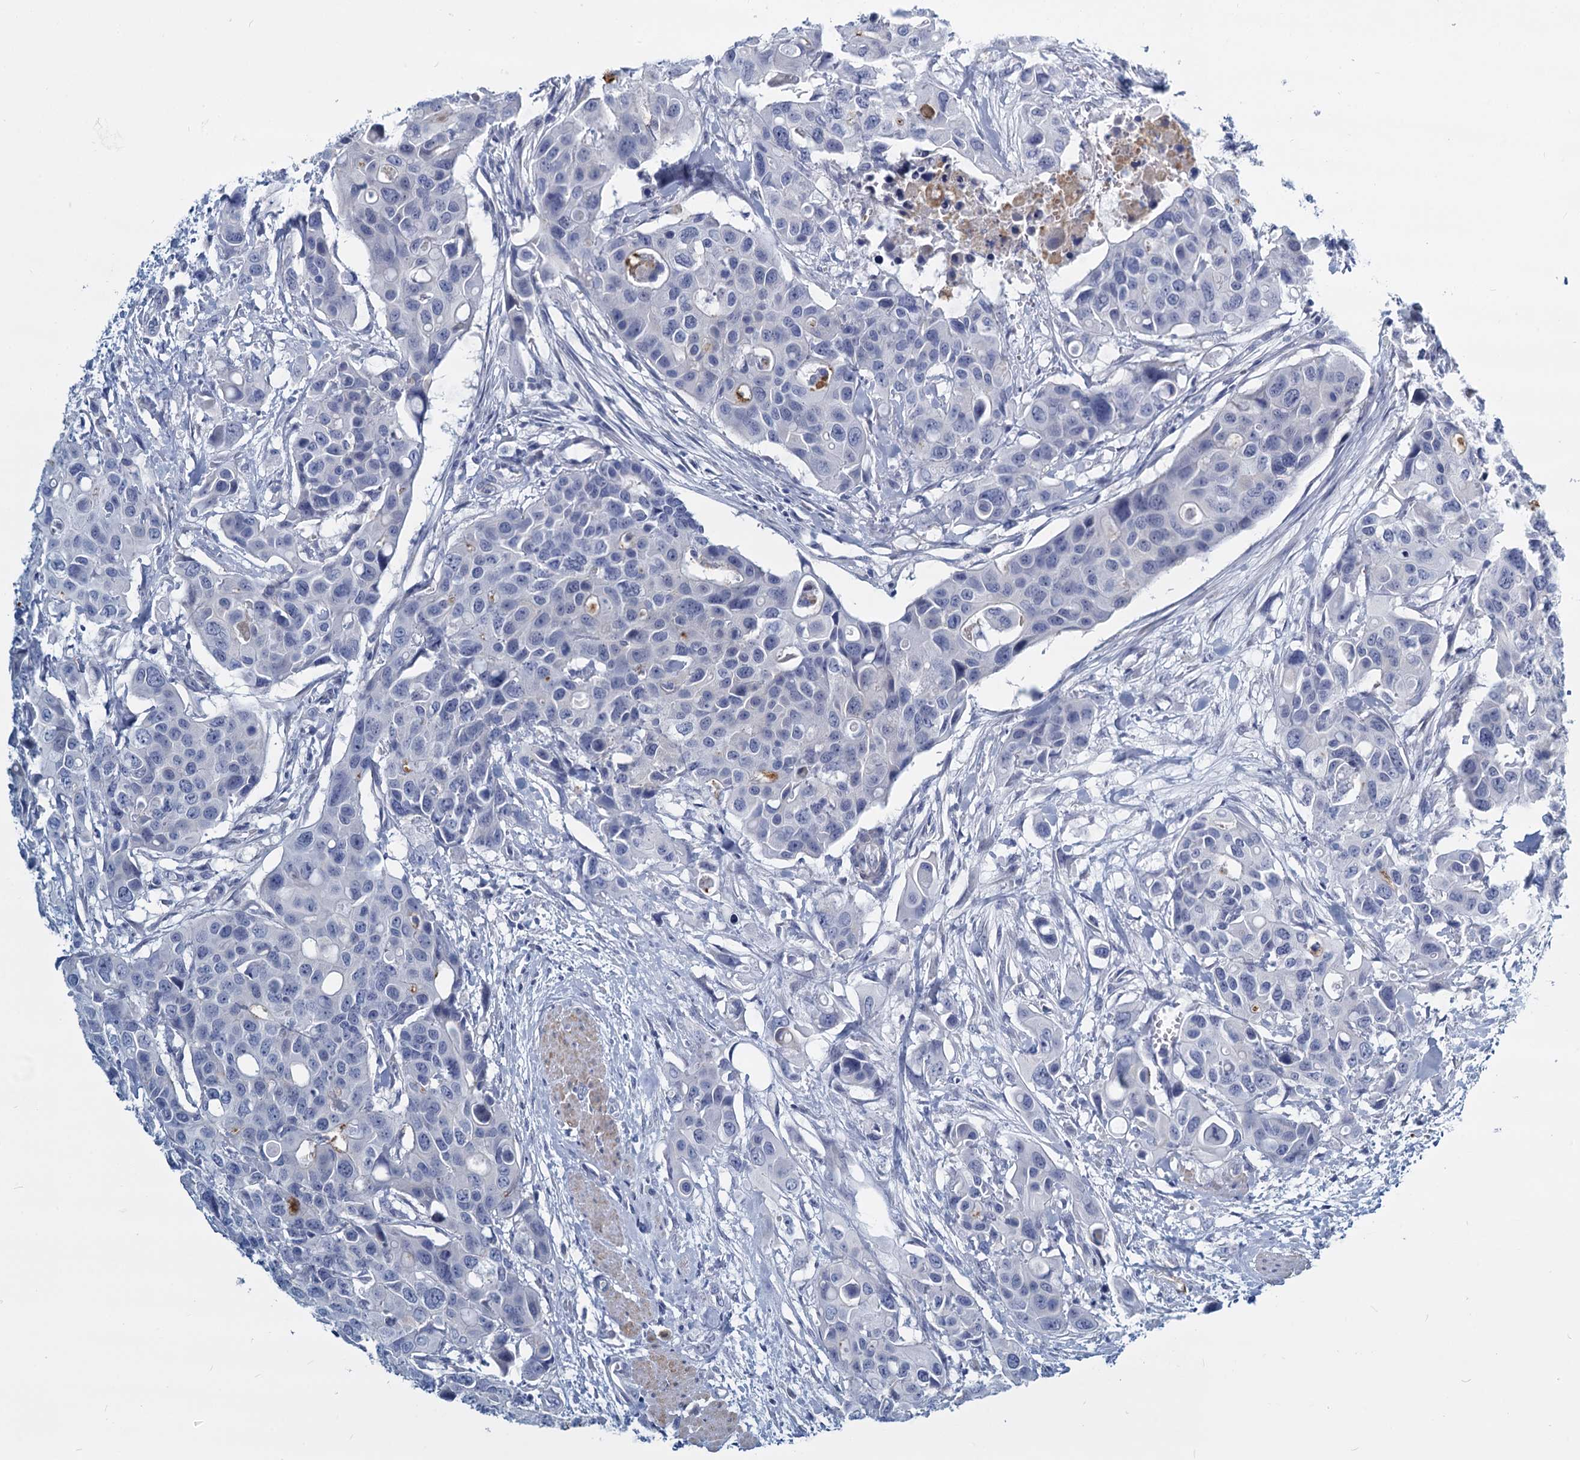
{"staining": {"intensity": "negative", "quantity": "none", "location": "none"}, "tissue": "colorectal cancer", "cell_type": "Tumor cells", "image_type": "cancer", "snomed": [{"axis": "morphology", "description": "Adenocarcinoma, NOS"}, {"axis": "topography", "description": "Colon"}], "caption": "Immunohistochemistry (IHC) of colorectal cancer (adenocarcinoma) shows no positivity in tumor cells.", "gene": "GSTM3", "patient": {"sex": "male", "age": 77}}